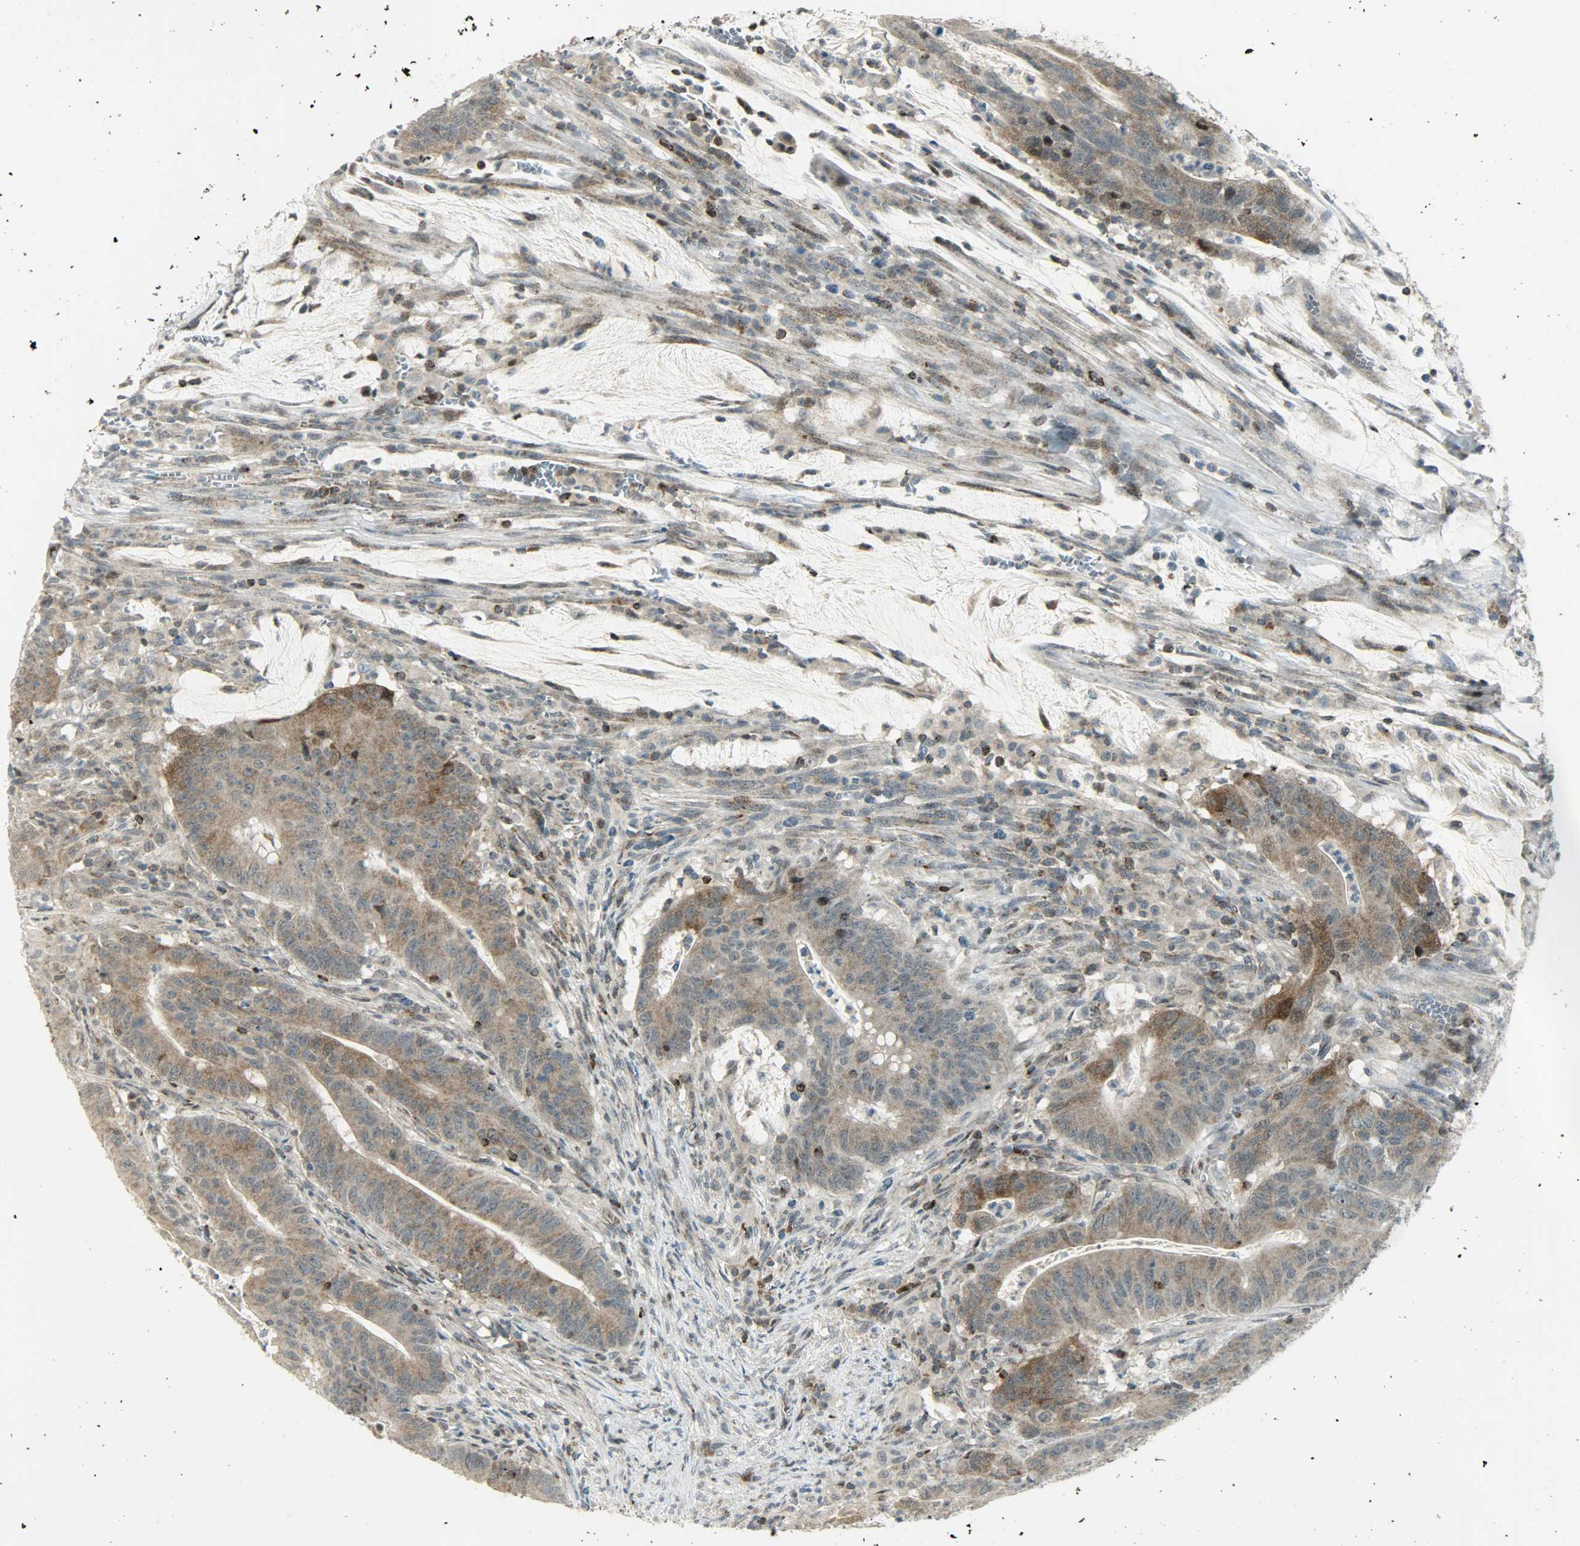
{"staining": {"intensity": "moderate", "quantity": ">75%", "location": "cytoplasmic/membranous"}, "tissue": "colorectal cancer", "cell_type": "Tumor cells", "image_type": "cancer", "snomed": [{"axis": "morphology", "description": "Adenocarcinoma, NOS"}, {"axis": "topography", "description": "Colon"}], "caption": "An immunohistochemistry micrograph of tumor tissue is shown. Protein staining in brown highlights moderate cytoplasmic/membranous positivity in colorectal cancer (adenocarcinoma) within tumor cells.", "gene": "IL15", "patient": {"sex": "male", "age": 45}}